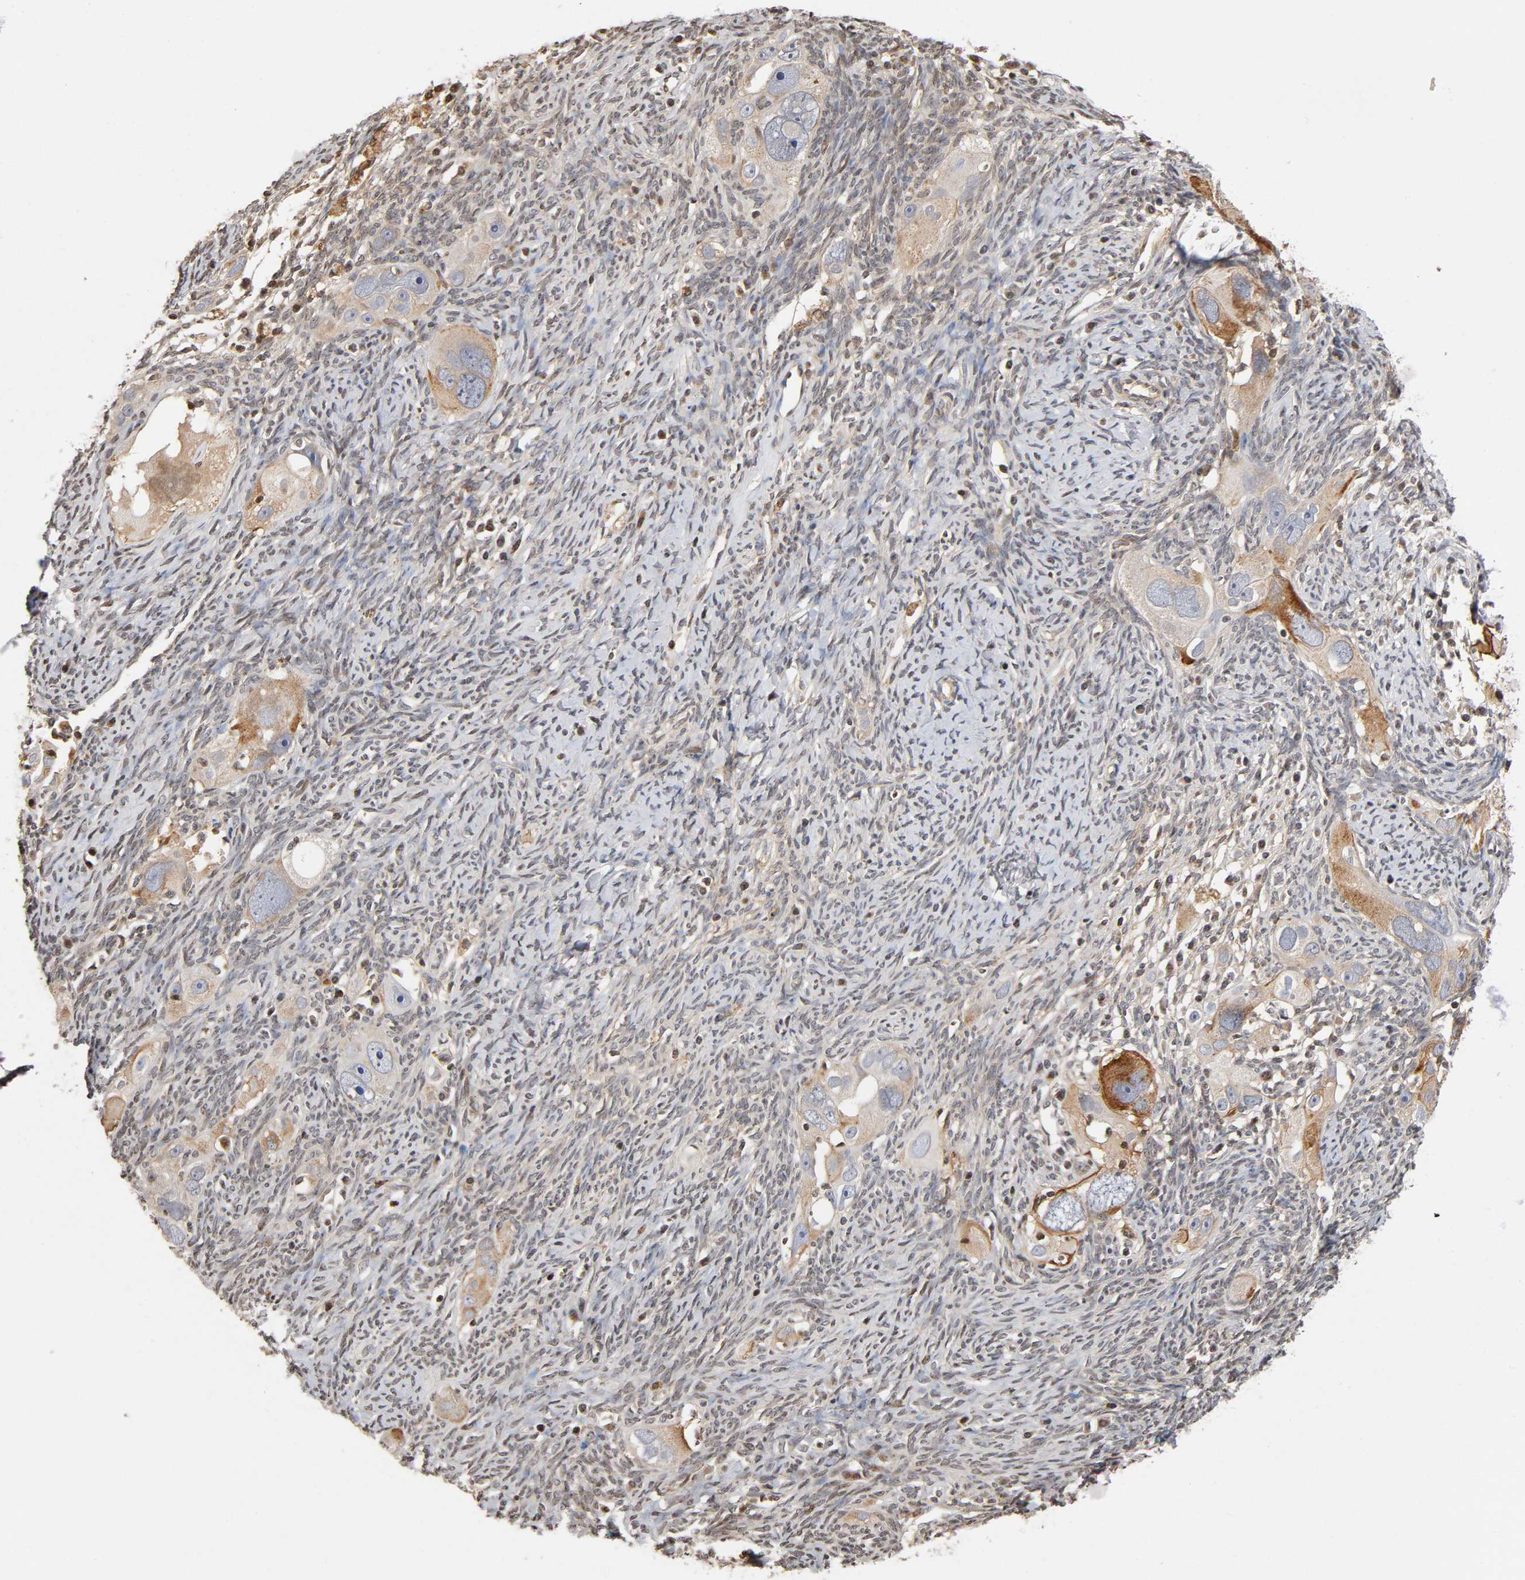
{"staining": {"intensity": "moderate", "quantity": ">75%", "location": "cytoplasmic/membranous"}, "tissue": "ovarian cancer", "cell_type": "Tumor cells", "image_type": "cancer", "snomed": [{"axis": "morphology", "description": "Normal tissue, NOS"}, {"axis": "morphology", "description": "Cystadenocarcinoma, serous, NOS"}, {"axis": "topography", "description": "Ovary"}], "caption": "Immunohistochemistry (IHC) staining of serous cystadenocarcinoma (ovarian), which demonstrates medium levels of moderate cytoplasmic/membranous expression in approximately >75% of tumor cells indicating moderate cytoplasmic/membranous protein staining. The staining was performed using DAB (3,3'-diaminobenzidine) (brown) for protein detection and nuclei were counterstained in hematoxylin (blue).", "gene": "ITGAV", "patient": {"sex": "female", "age": 62}}